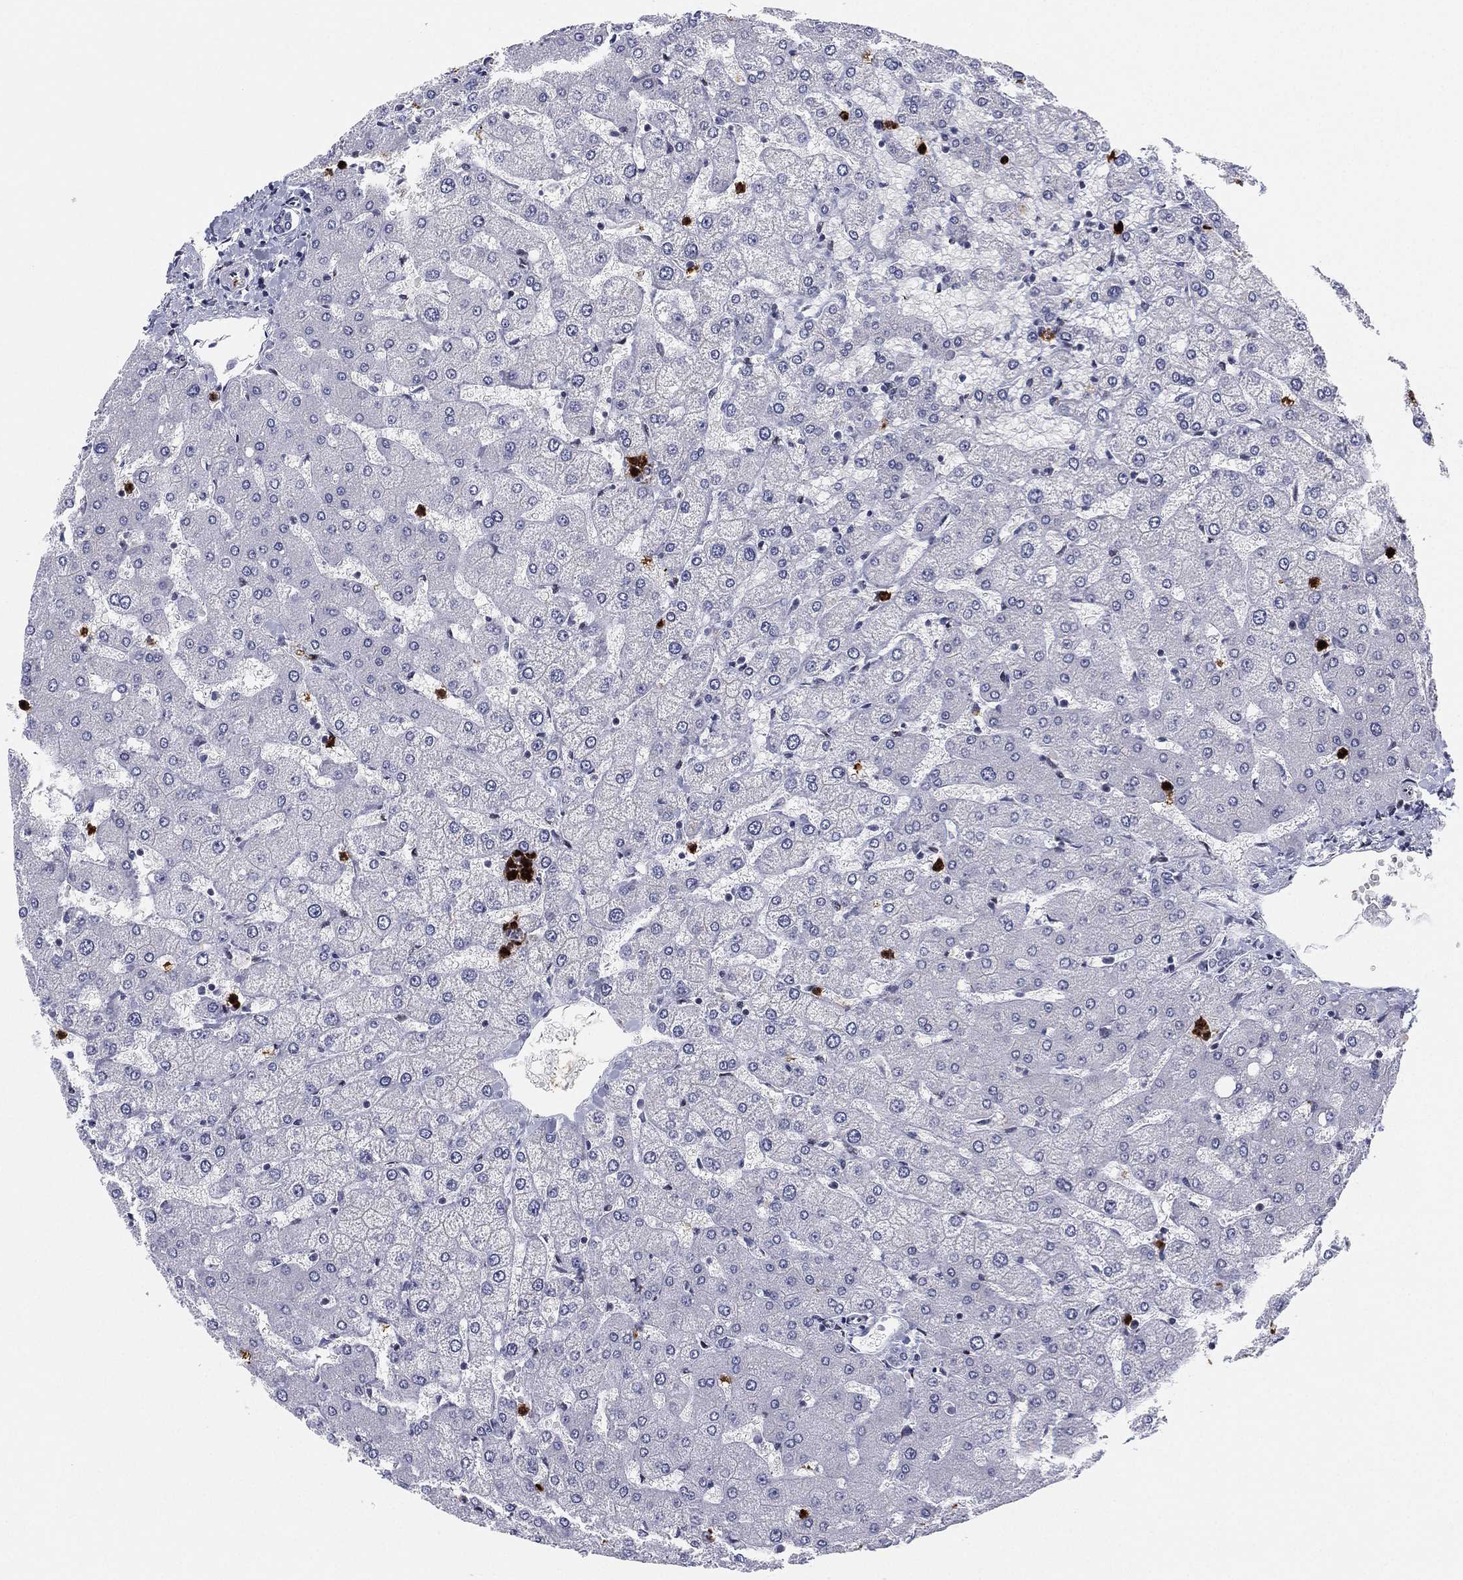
{"staining": {"intensity": "negative", "quantity": "none", "location": "none"}, "tissue": "liver", "cell_type": "Cholangiocytes", "image_type": "normal", "snomed": [{"axis": "morphology", "description": "Normal tissue, NOS"}, {"axis": "topography", "description": "Liver"}], "caption": "Cholangiocytes are negative for brown protein staining in benign liver. The staining was performed using DAB (3,3'-diaminobenzidine) to visualize the protein expression in brown, while the nuclei were stained in blue with hematoxylin (Magnification: 20x).", "gene": "CD177", "patient": {"sex": "female", "age": 54}}